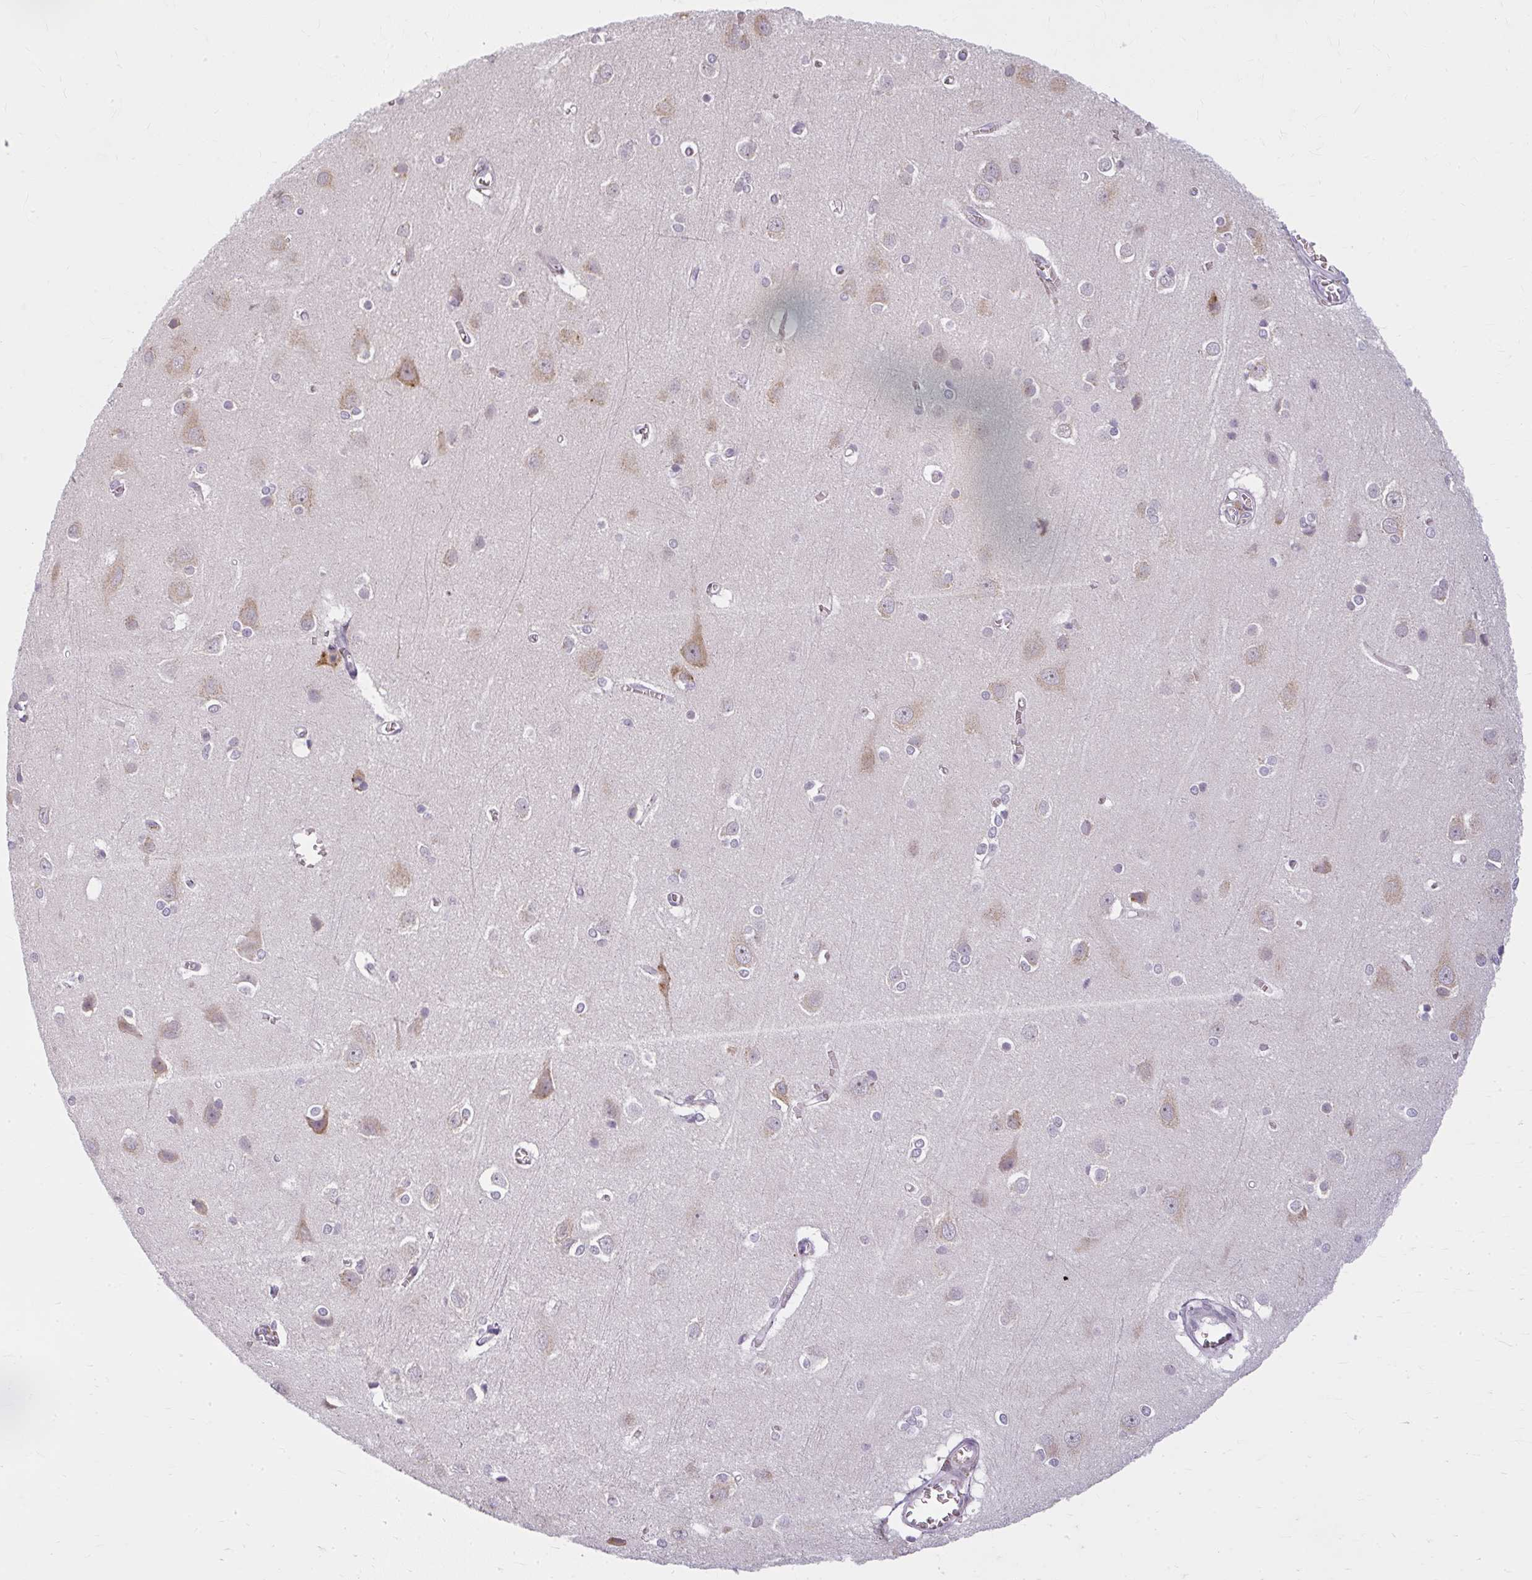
{"staining": {"intensity": "negative", "quantity": "none", "location": "none"}, "tissue": "cerebral cortex", "cell_type": "Endothelial cells", "image_type": "normal", "snomed": [{"axis": "morphology", "description": "Normal tissue, NOS"}, {"axis": "topography", "description": "Cerebral cortex"}], "caption": "This photomicrograph is of unremarkable cerebral cortex stained with immunohistochemistry to label a protein in brown with the nuclei are counter-stained blue. There is no staining in endothelial cells.", "gene": "ZFYVE26", "patient": {"sex": "male", "age": 37}}